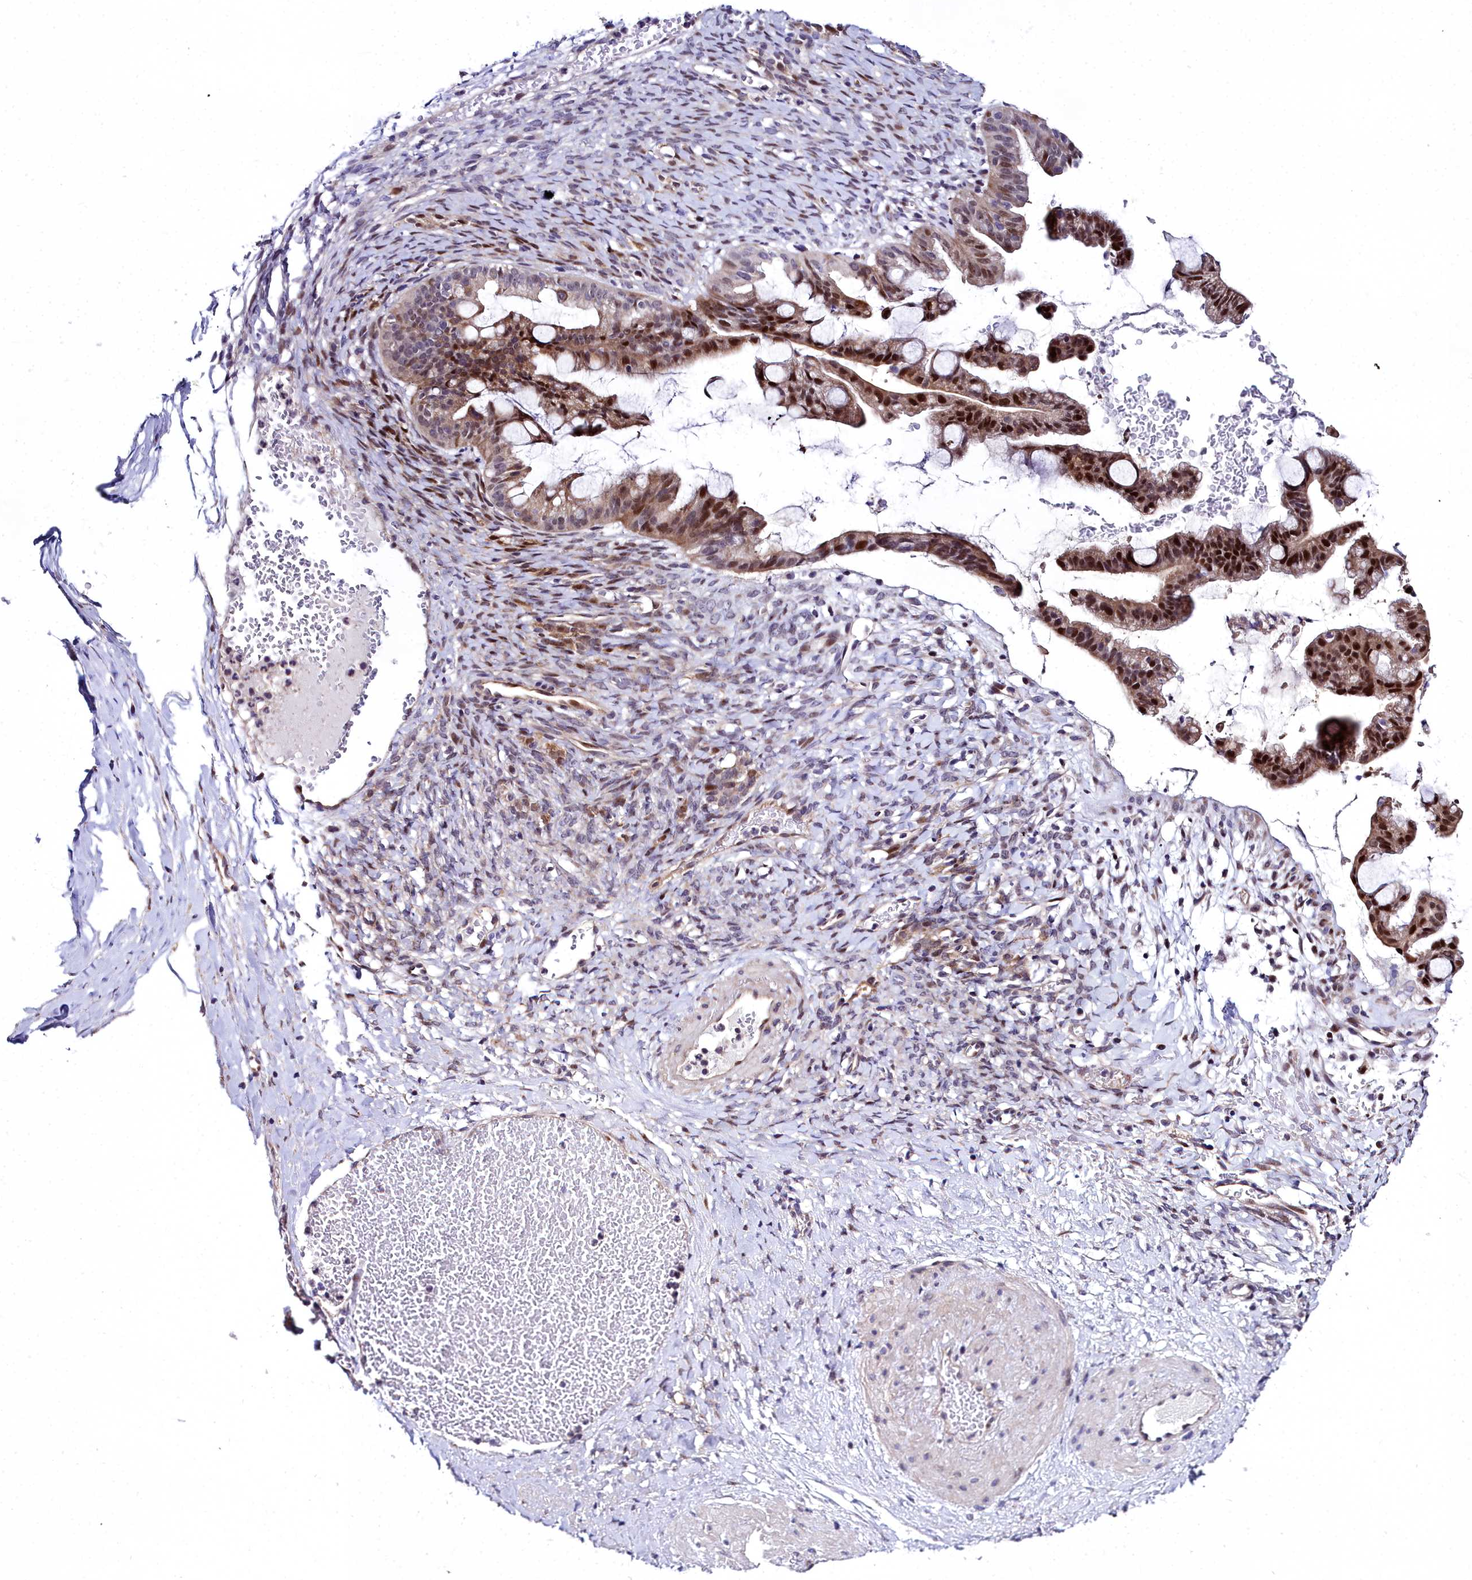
{"staining": {"intensity": "moderate", "quantity": ">75%", "location": "nuclear"}, "tissue": "ovarian cancer", "cell_type": "Tumor cells", "image_type": "cancer", "snomed": [{"axis": "morphology", "description": "Cystadenocarcinoma, mucinous, NOS"}, {"axis": "topography", "description": "Ovary"}], "caption": "DAB immunohistochemical staining of human ovarian cancer (mucinous cystadenocarcinoma) reveals moderate nuclear protein expression in about >75% of tumor cells.", "gene": "AP1M1", "patient": {"sex": "female", "age": 73}}